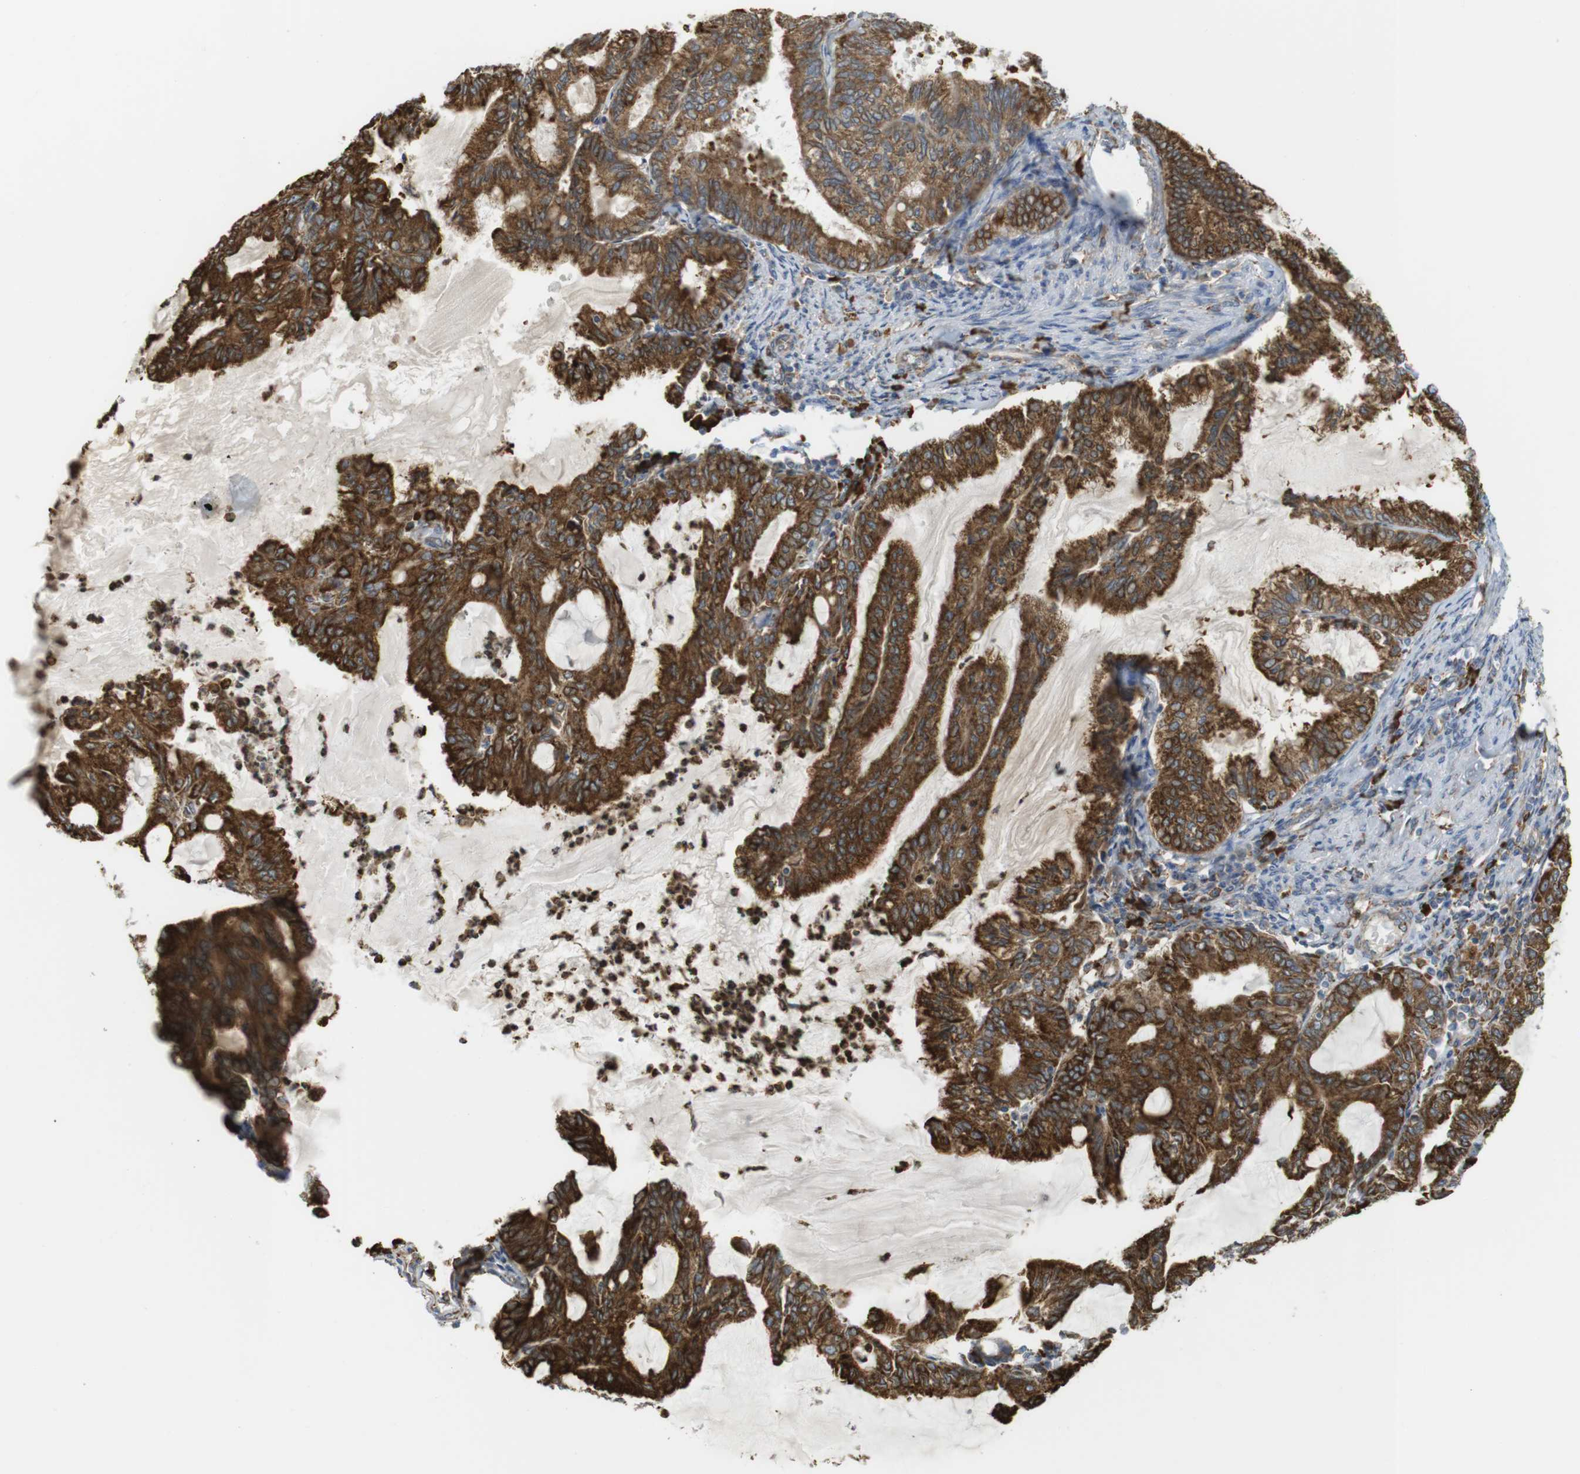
{"staining": {"intensity": "strong", "quantity": ">75%", "location": "cytoplasmic/membranous"}, "tissue": "endometrial cancer", "cell_type": "Tumor cells", "image_type": "cancer", "snomed": [{"axis": "morphology", "description": "Adenocarcinoma, NOS"}, {"axis": "topography", "description": "Endometrium"}], "caption": "A brown stain highlights strong cytoplasmic/membranous expression of a protein in endometrial adenocarcinoma tumor cells.", "gene": "MBOAT2", "patient": {"sex": "female", "age": 86}}